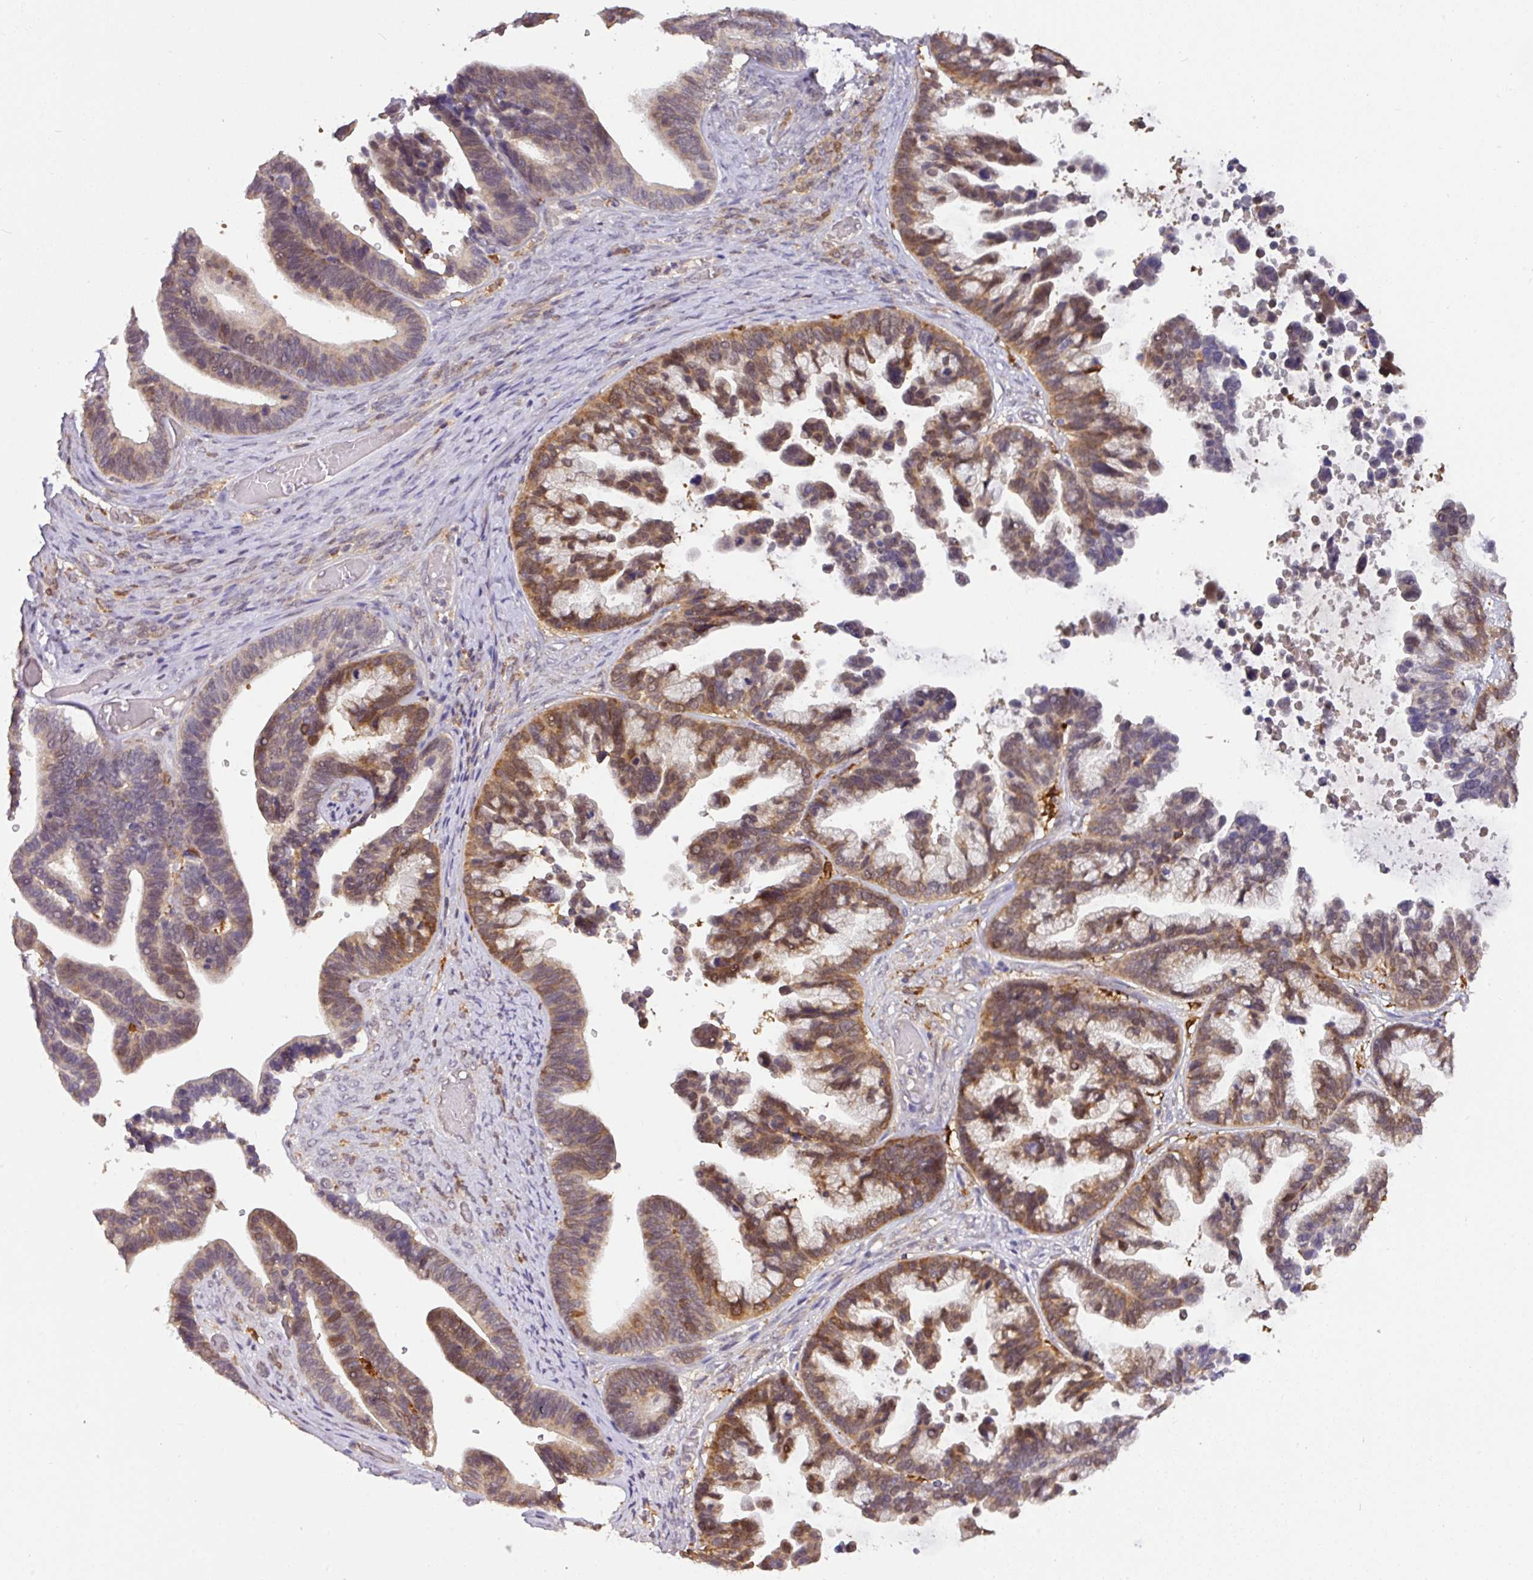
{"staining": {"intensity": "moderate", "quantity": ">75%", "location": "cytoplasmic/membranous"}, "tissue": "ovarian cancer", "cell_type": "Tumor cells", "image_type": "cancer", "snomed": [{"axis": "morphology", "description": "Cystadenocarcinoma, serous, NOS"}, {"axis": "topography", "description": "Ovary"}], "caption": "Immunohistochemistry (IHC) of ovarian cancer displays medium levels of moderate cytoplasmic/membranous positivity in about >75% of tumor cells.", "gene": "GCNT7", "patient": {"sex": "female", "age": 56}}